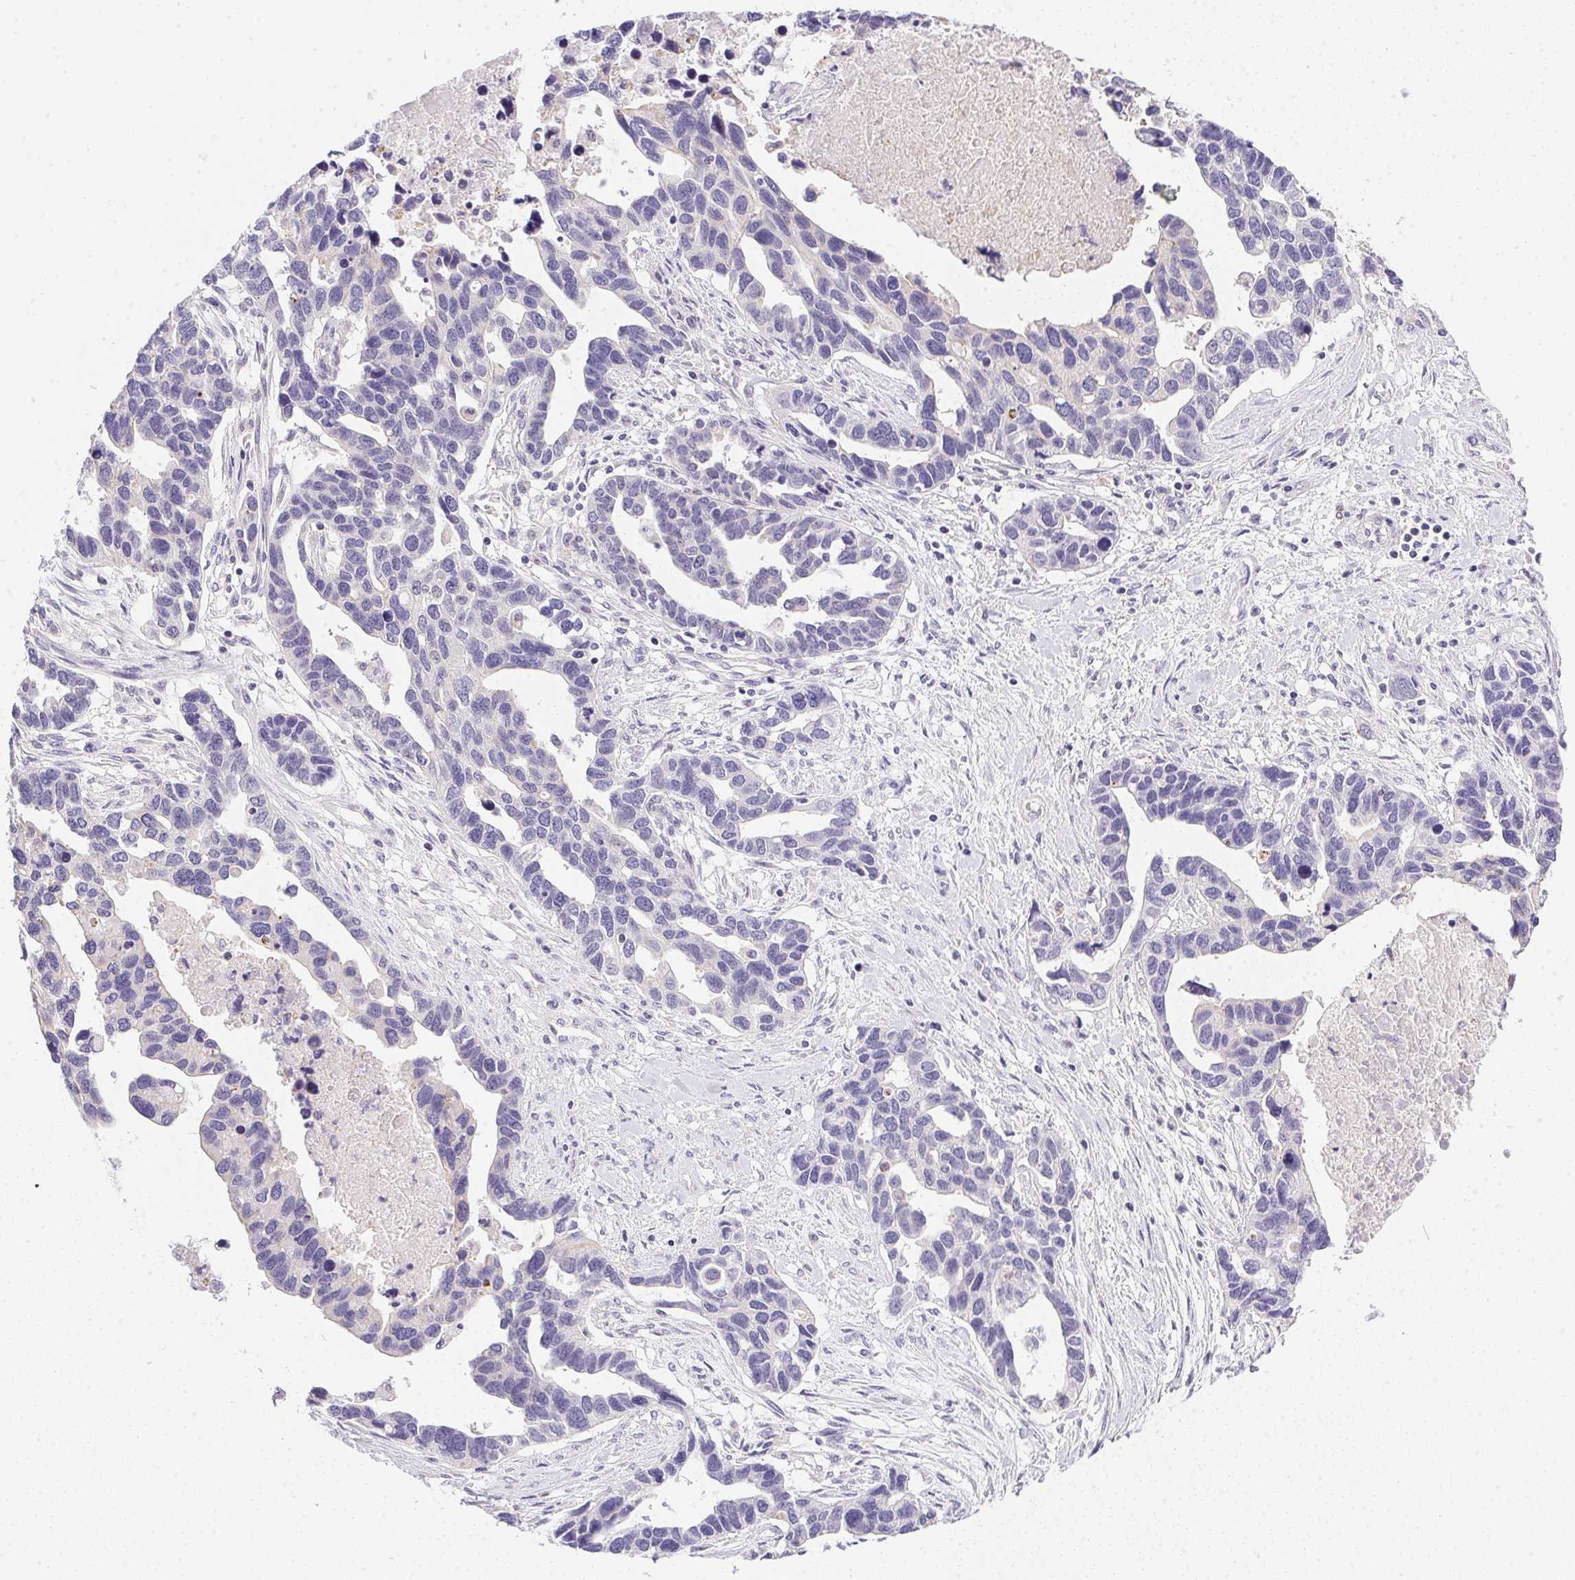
{"staining": {"intensity": "negative", "quantity": "none", "location": "none"}, "tissue": "ovarian cancer", "cell_type": "Tumor cells", "image_type": "cancer", "snomed": [{"axis": "morphology", "description": "Cystadenocarcinoma, serous, NOS"}, {"axis": "topography", "description": "Ovary"}], "caption": "Ovarian cancer was stained to show a protein in brown. There is no significant staining in tumor cells.", "gene": "SLC17A7", "patient": {"sex": "female", "age": 54}}